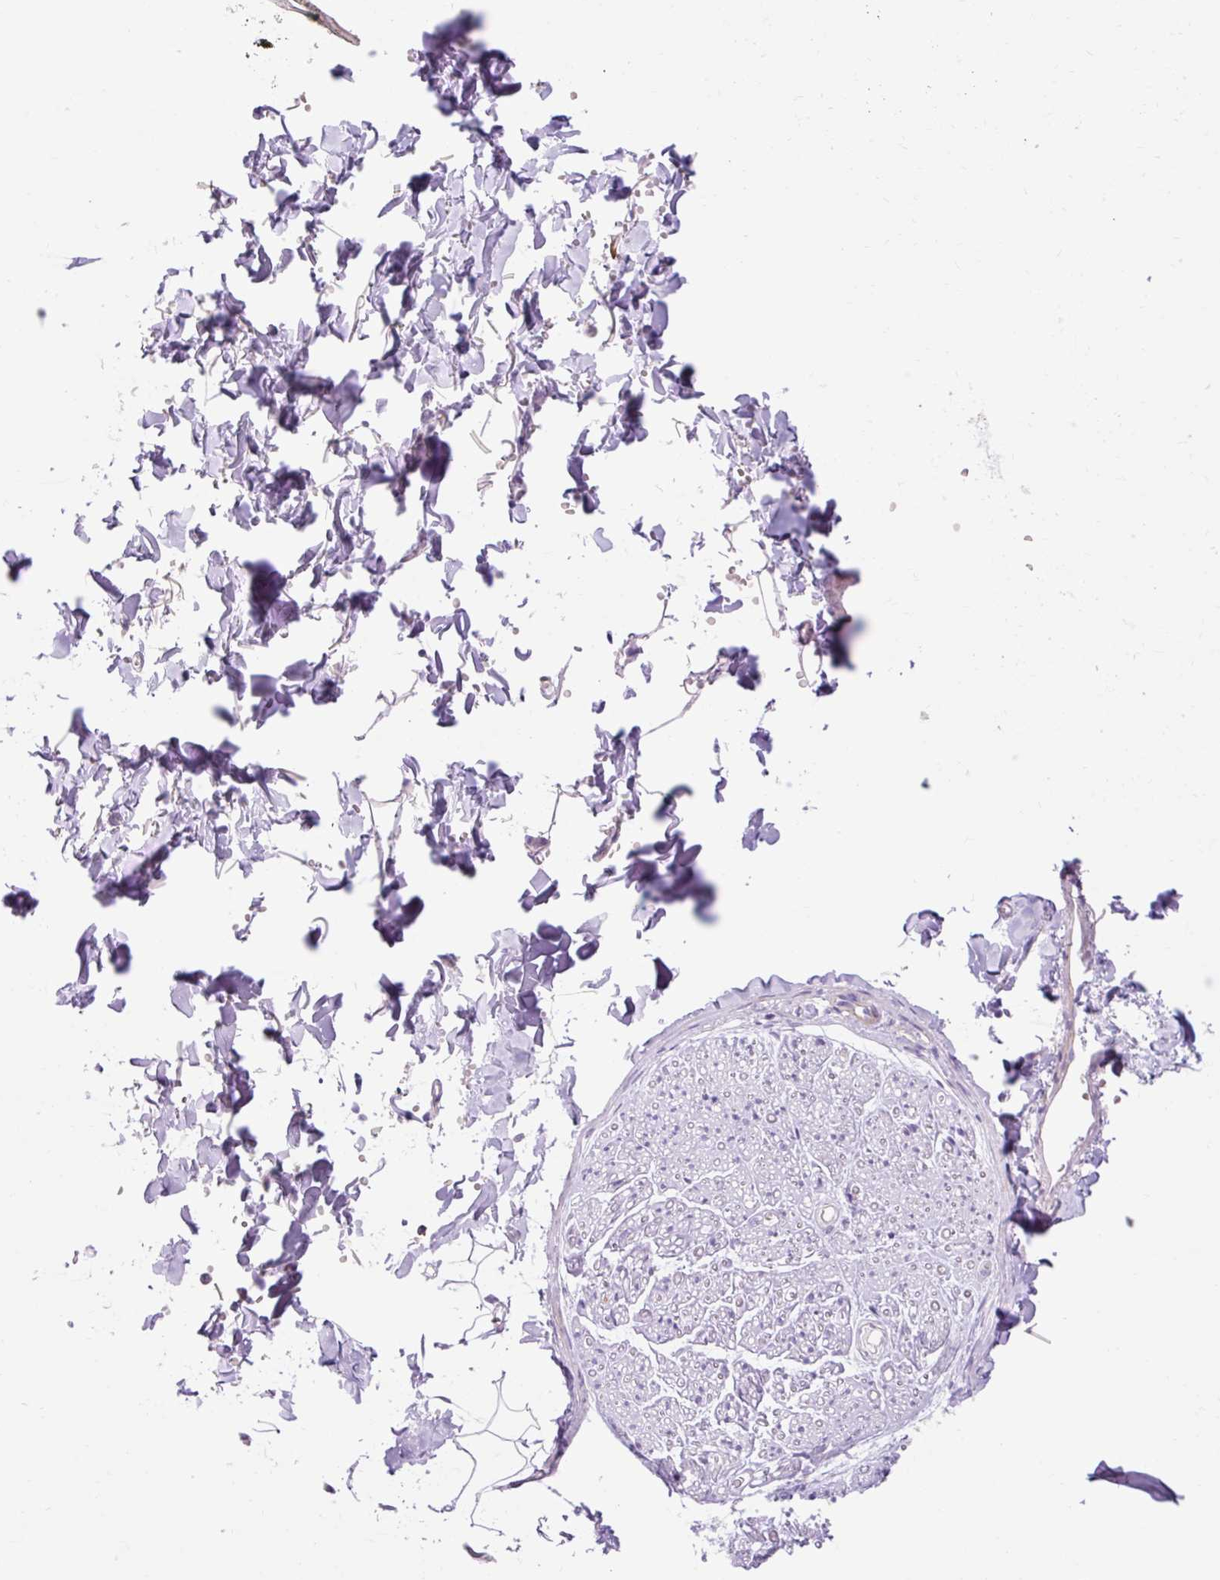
{"staining": {"intensity": "negative", "quantity": "none", "location": "none"}, "tissue": "adipose tissue", "cell_type": "Adipocytes", "image_type": "normal", "snomed": [{"axis": "morphology", "description": "Normal tissue, NOS"}, {"axis": "topography", "description": "Cartilage tissue"}, {"axis": "topography", "description": "Bronchus"}, {"axis": "topography", "description": "Peripheral nerve tissue"}], "caption": "Immunohistochemistry micrograph of benign adipose tissue: human adipose tissue stained with DAB demonstrates no significant protein positivity in adipocytes.", "gene": "CORO7", "patient": {"sex": "female", "age": 59}}